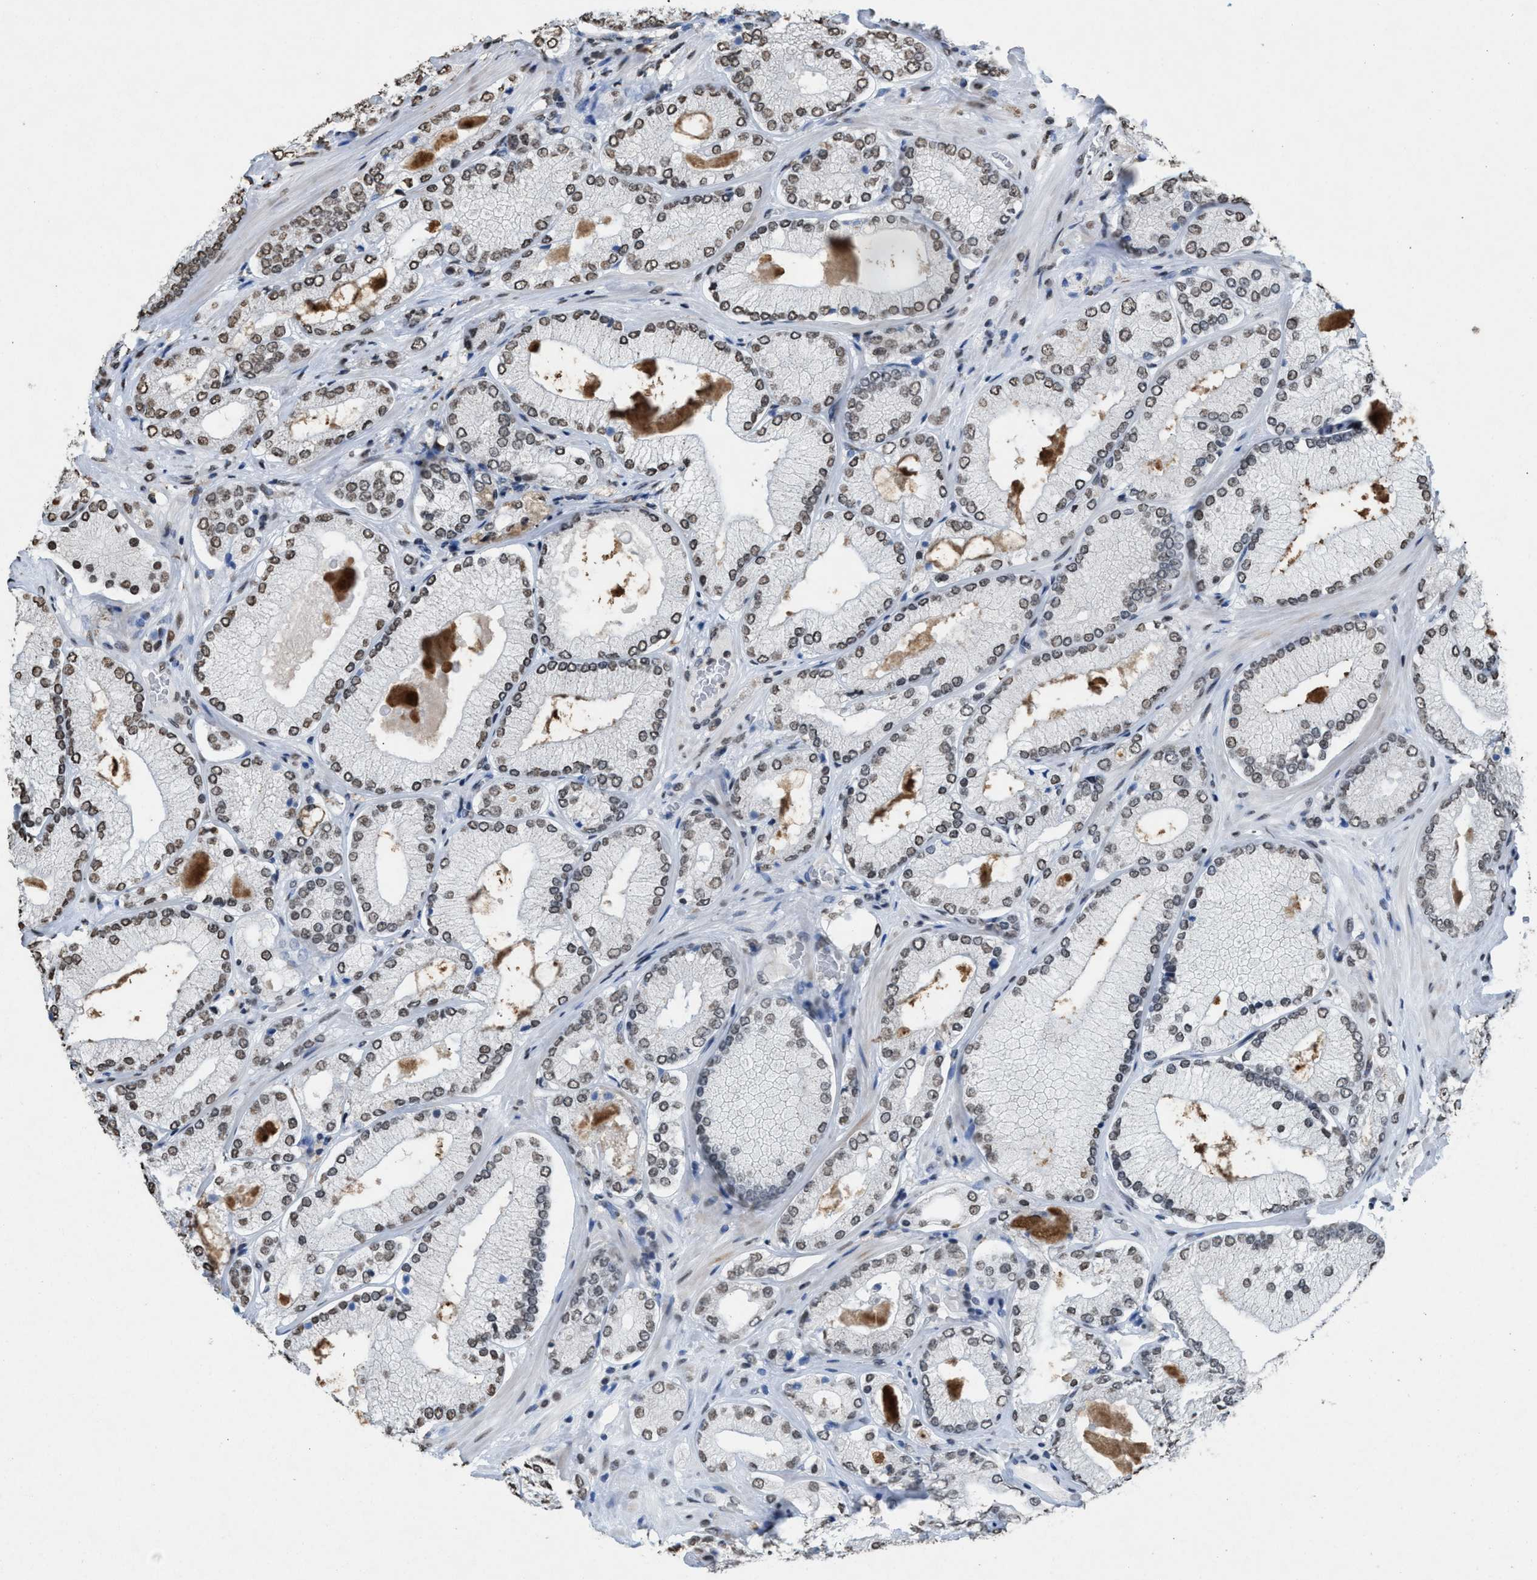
{"staining": {"intensity": "moderate", "quantity": "25%-75%", "location": "nuclear"}, "tissue": "prostate cancer", "cell_type": "Tumor cells", "image_type": "cancer", "snomed": [{"axis": "morphology", "description": "Adenocarcinoma, Low grade"}, {"axis": "topography", "description": "Prostate"}], "caption": "Moderate nuclear expression for a protein is present in about 25%-75% of tumor cells of prostate cancer using immunohistochemistry.", "gene": "NUP88", "patient": {"sex": "male", "age": 65}}